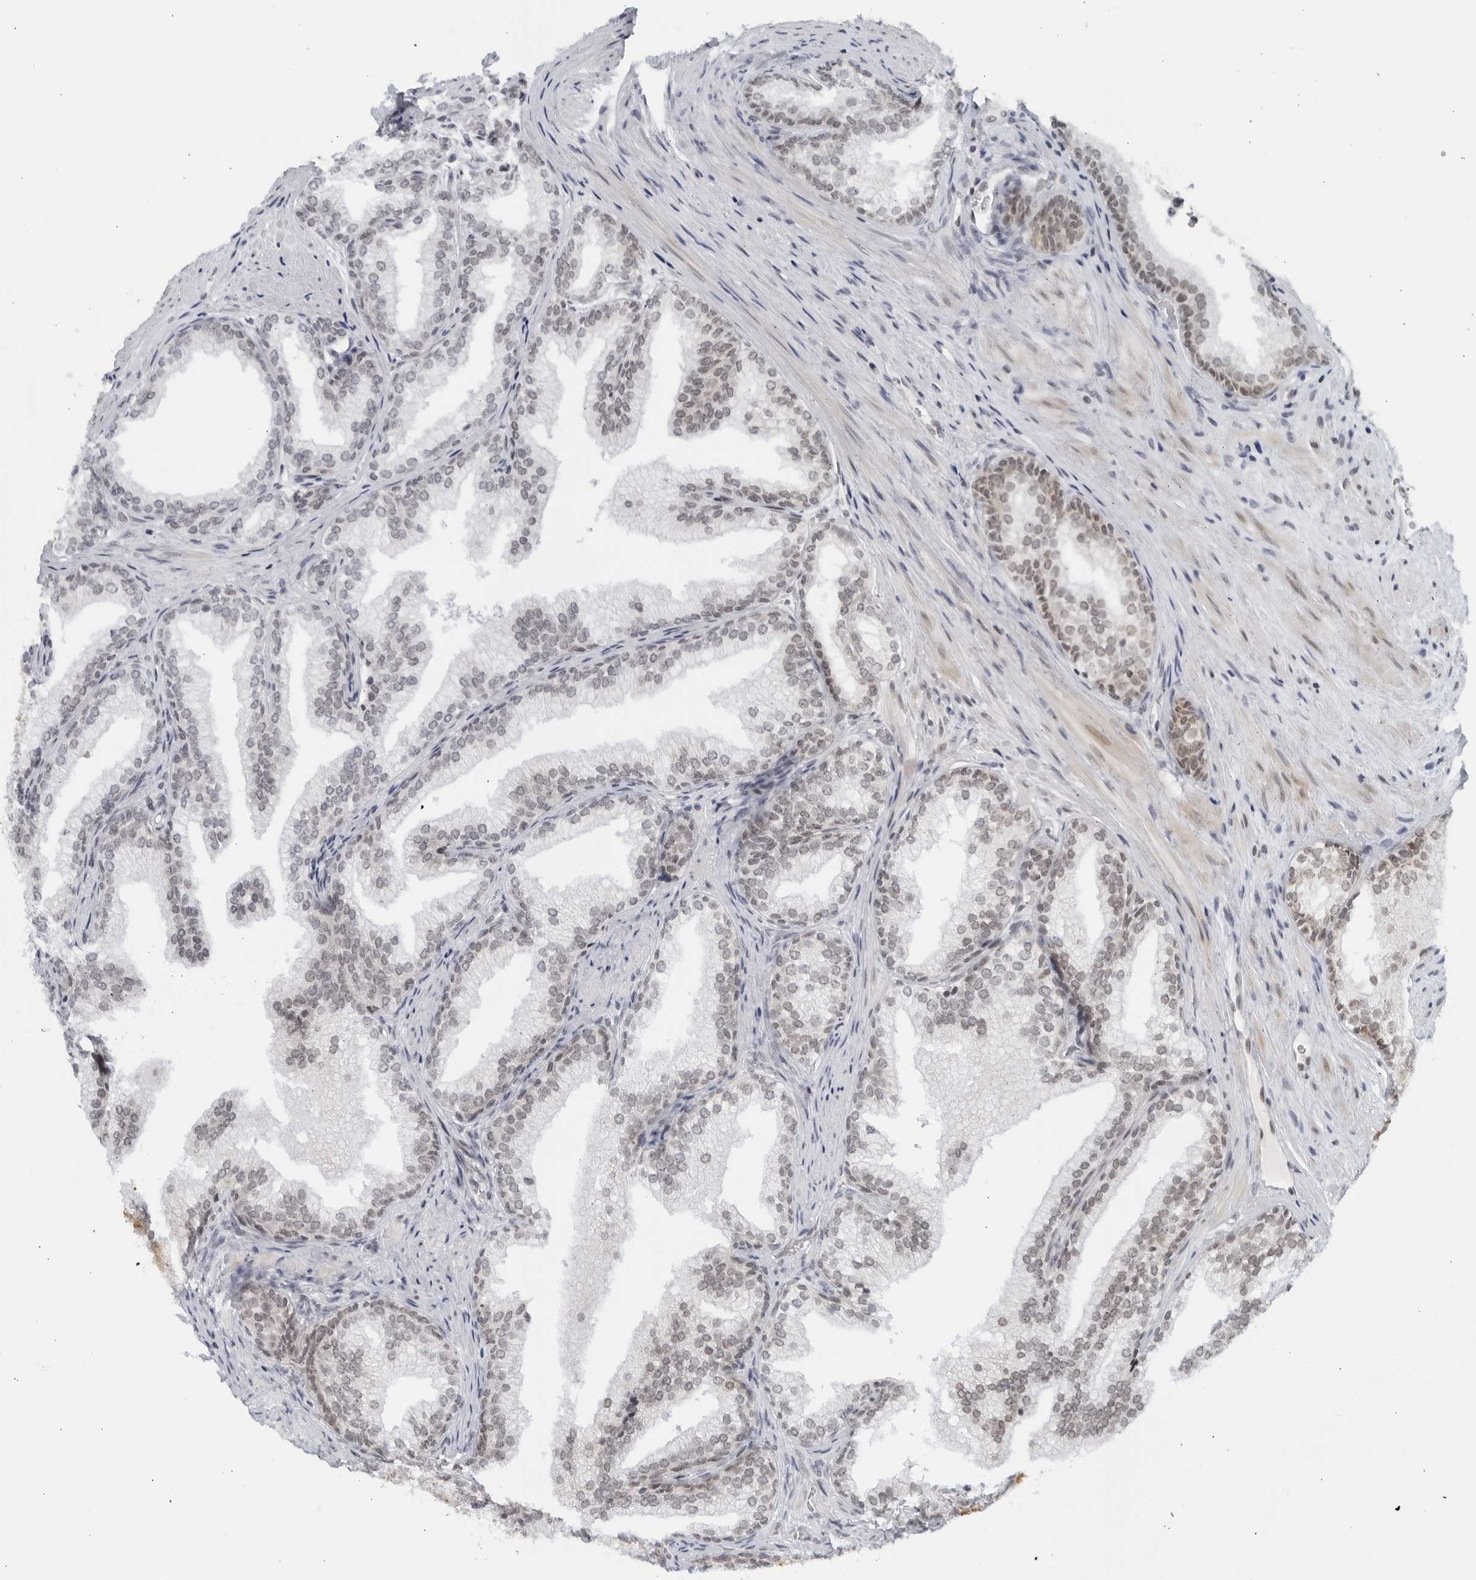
{"staining": {"intensity": "moderate", "quantity": "<25%", "location": "nuclear"}, "tissue": "prostate", "cell_type": "Glandular cells", "image_type": "normal", "snomed": [{"axis": "morphology", "description": "Normal tissue, NOS"}, {"axis": "topography", "description": "Prostate"}], "caption": "Immunohistochemistry (DAB) staining of benign human prostate reveals moderate nuclear protein staining in about <25% of glandular cells.", "gene": "RAB11FIP3", "patient": {"sex": "male", "age": 76}}